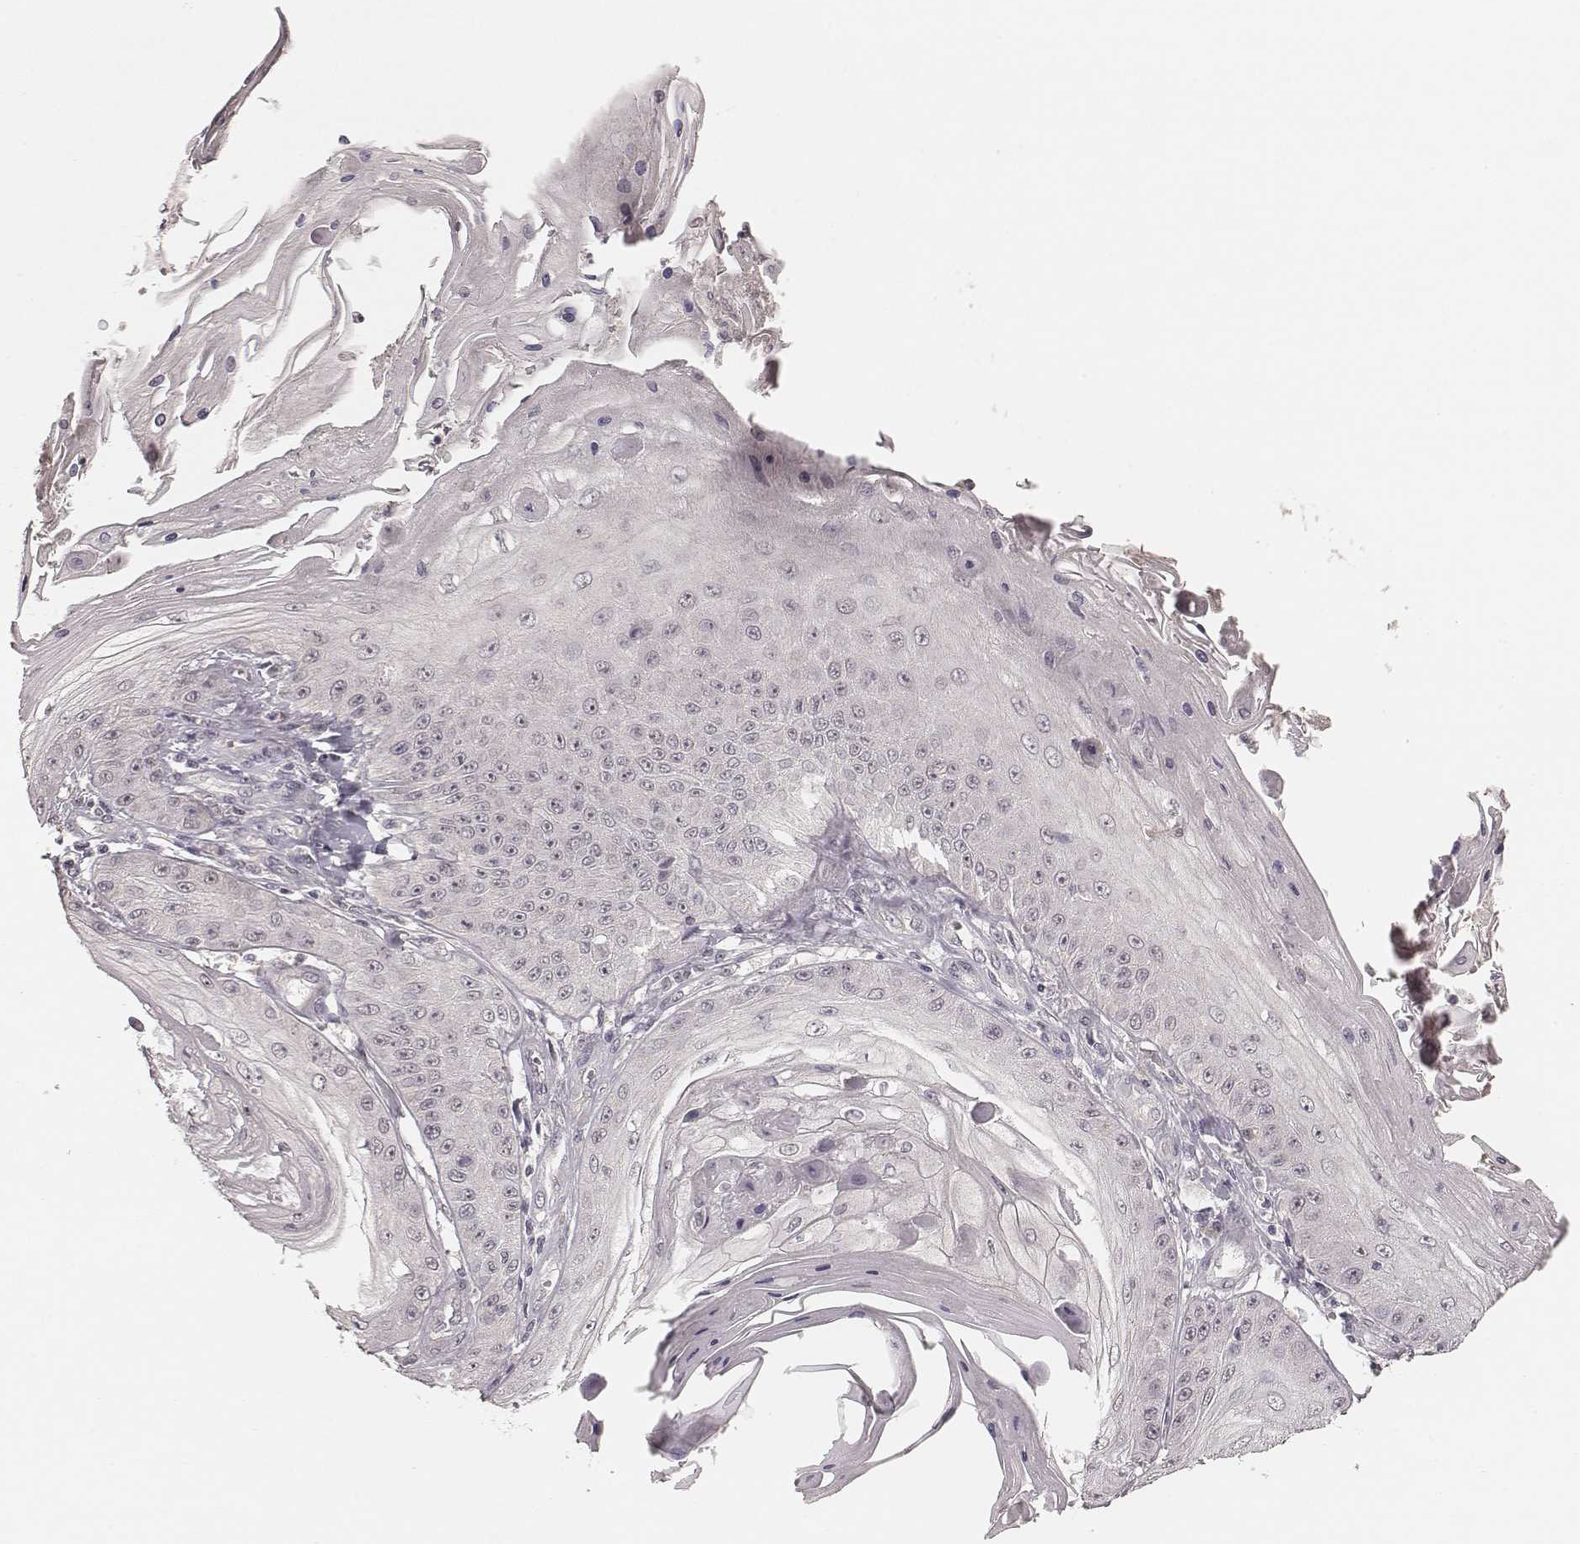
{"staining": {"intensity": "negative", "quantity": "none", "location": "none"}, "tissue": "skin cancer", "cell_type": "Tumor cells", "image_type": "cancer", "snomed": [{"axis": "morphology", "description": "Squamous cell carcinoma, NOS"}, {"axis": "topography", "description": "Skin"}], "caption": "A histopathology image of skin cancer (squamous cell carcinoma) stained for a protein exhibits no brown staining in tumor cells.", "gene": "LY6K", "patient": {"sex": "male", "age": 70}}